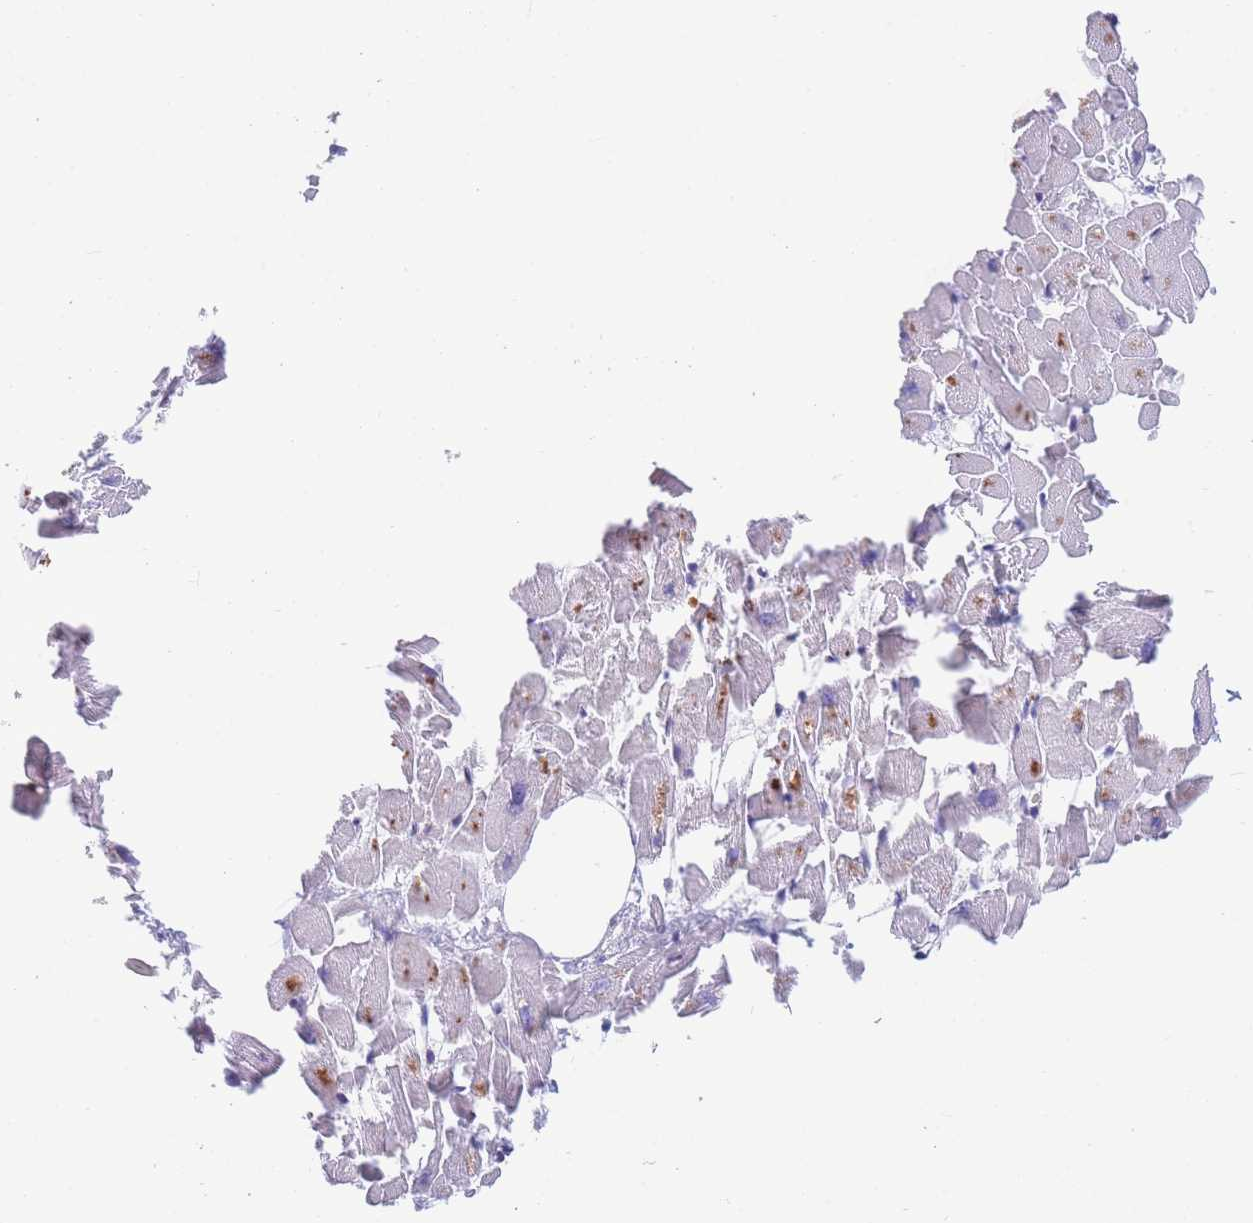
{"staining": {"intensity": "moderate", "quantity": "<25%", "location": "cytoplasmic/membranous,nuclear"}, "tissue": "heart muscle", "cell_type": "Cardiomyocytes", "image_type": "normal", "snomed": [{"axis": "morphology", "description": "Normal tissue, NOS"}, {"axis": "topography", "description": "Heart"}], "caption": "Brown immunohistochemical staining in benign heart muscle displays moderate cytoplasmic/membranous,nuclear expression in about <25% of cardiomyocytes. Using DAB (brown) and hematoxylin (blue) stains, captured at high magnification using brightfield microscopy.", "gene": "DNAJC3", "patient": {"sex": "female", "age": 64}}